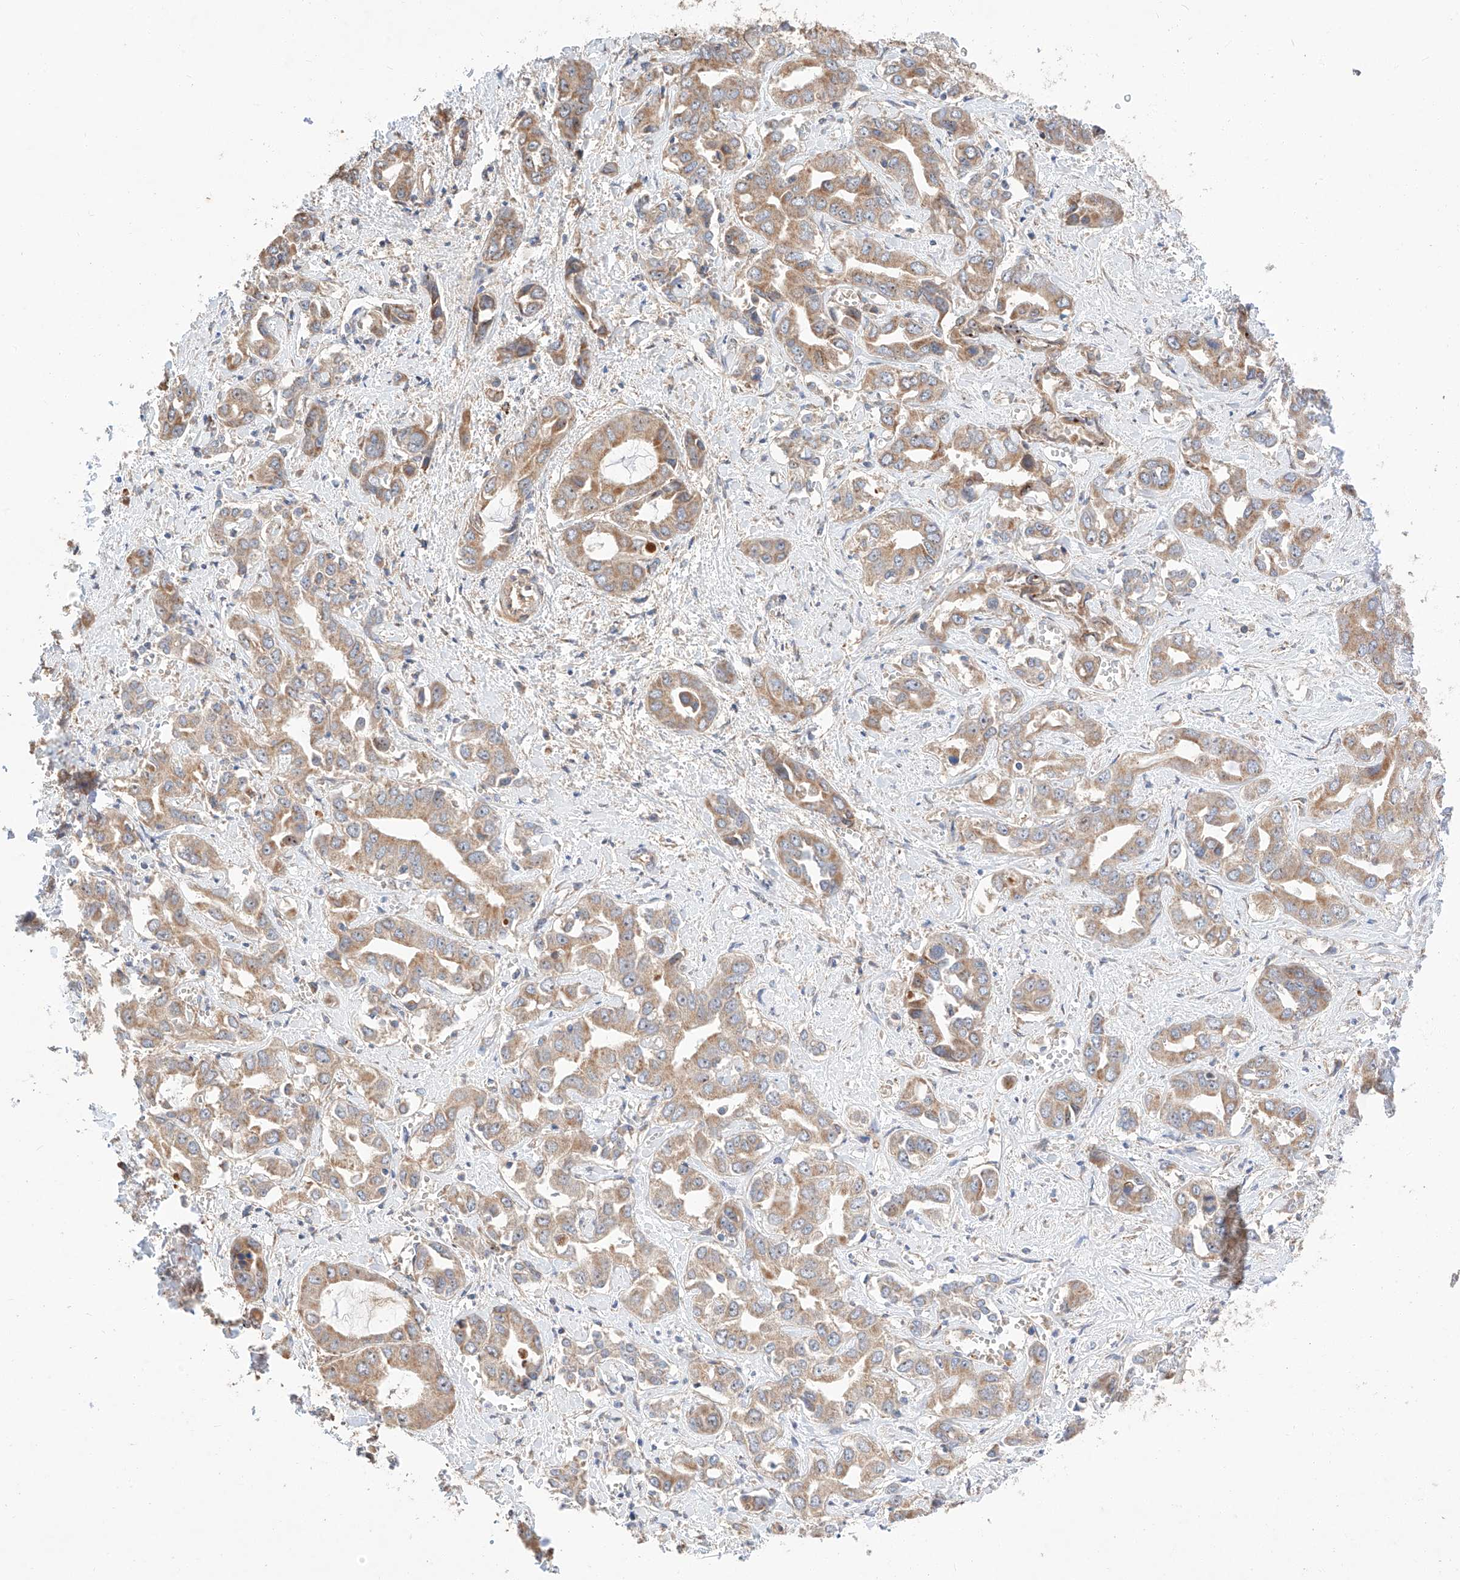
{"staining": {"intensity": "weak", "quantity": ">75%", "location": "cytoplasmic/membranous"}, "tissue": "liver cancer", "cell_type": "Tumor cells", "image_type": "cancer", "snomed": [{"axis": "morphology", "description": "Cholangiocarcinoma"}, {"axis": "topography", "description": "Liver"}], "caption": "Liver cholangiocarcinoma tissue shows weak cytoplasmic/membranous staining in approximately >75% of tumor cells, visualized by immunohistochemistry.", "gene": "RAB23", "patient": {"sex": "female", "age": 52}}